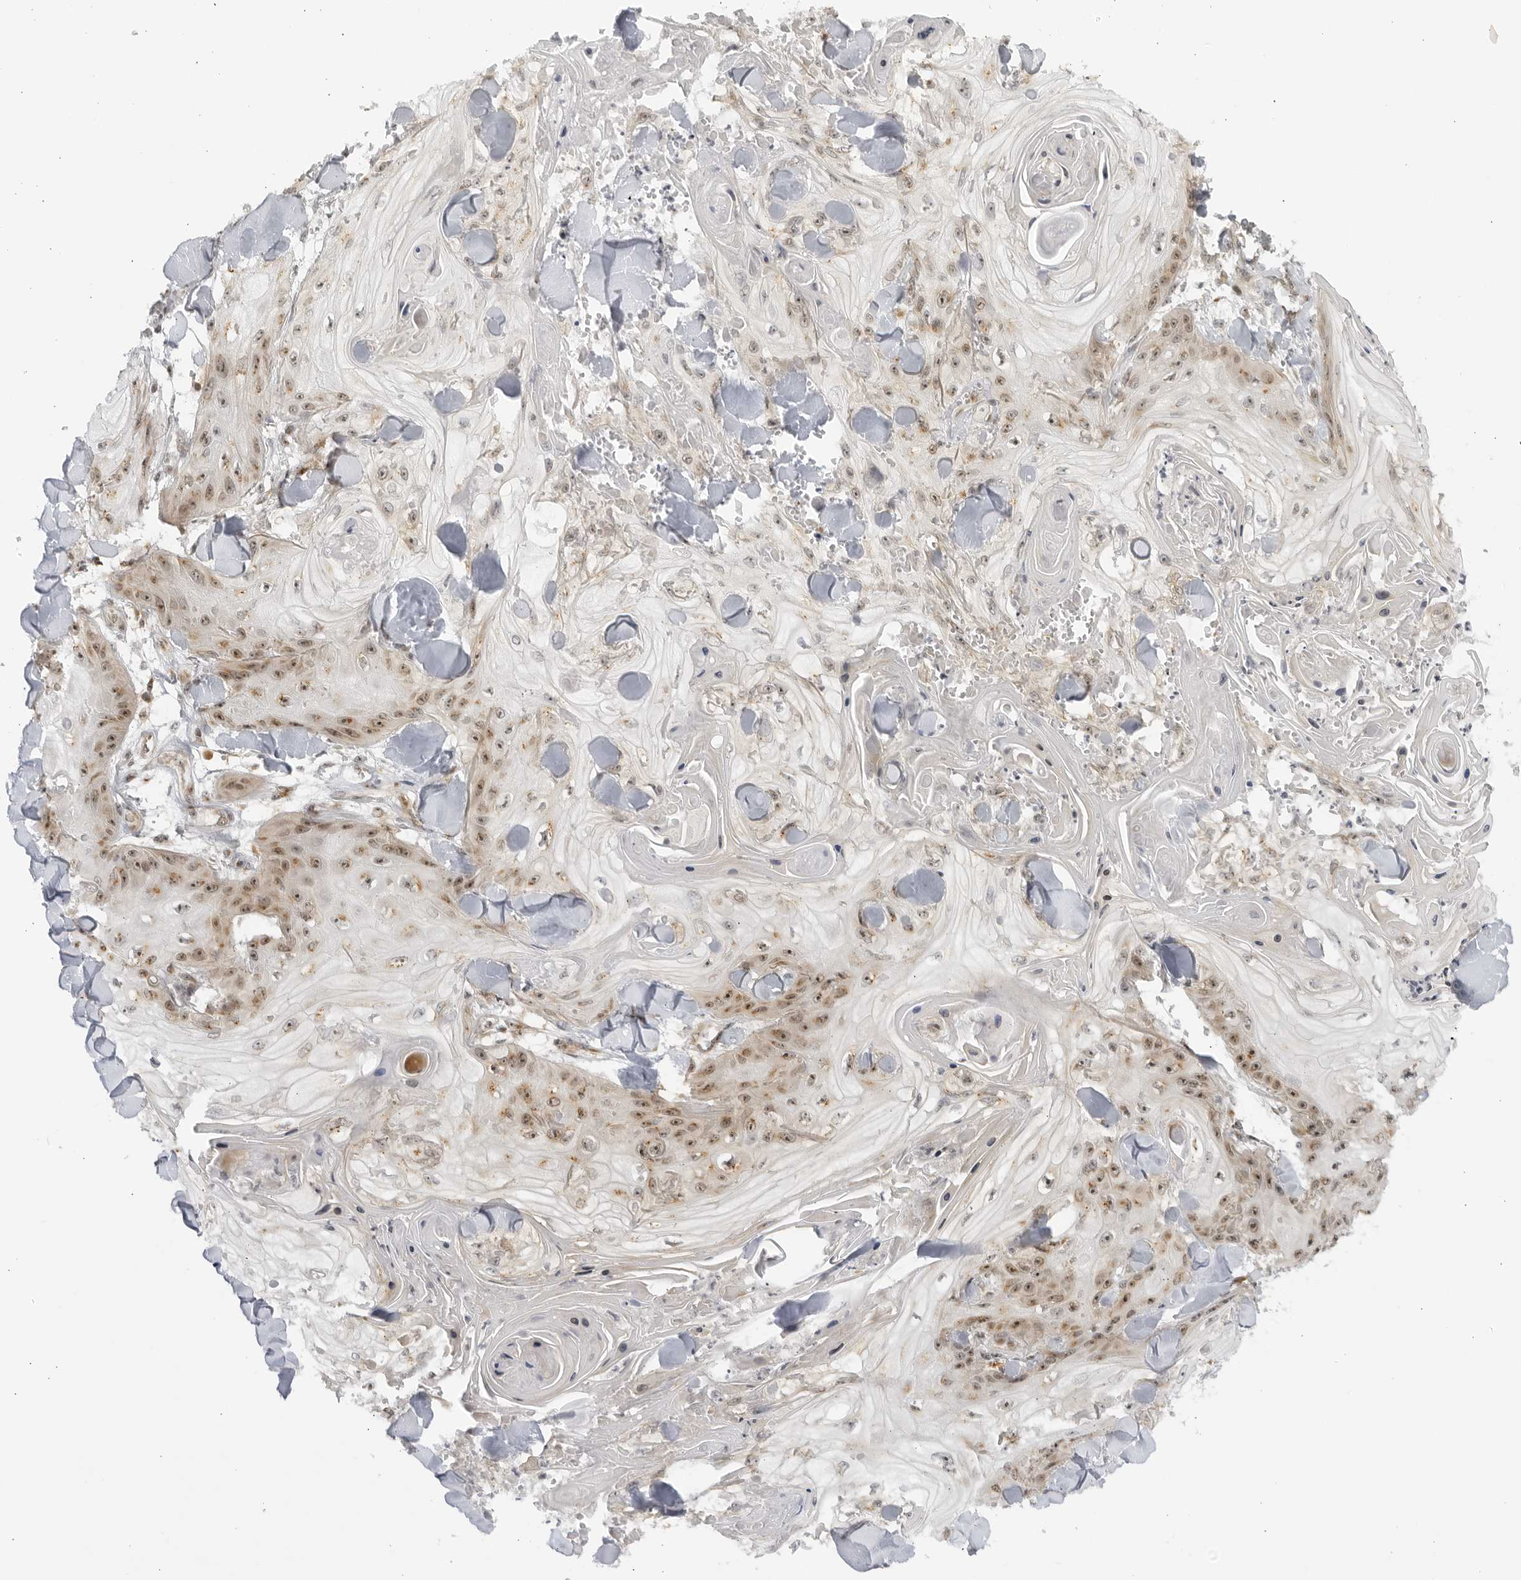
{"staining": {"intensity": "weak", "quantity": "25%-75%", "location": "cytoplasmic/membranous,nuclear"}, "tissue": "skin cancer", "cell_type": "Tumor cells", "image_type": "cancer", "snomed": [{"axis": "morphology", "description": "Squamous cell carcinoma, NOS"}, {"axis": "topography", "description": "Skin"}], "caption": "A brown stain labels weak cytoplasmic/membranous and nuclear positivity of a protein in skin cancer (squamous cell carcinoma) tumor cells.", "gene": "RASGEF1C", "patient": {"sex": "male", "age": 74}}